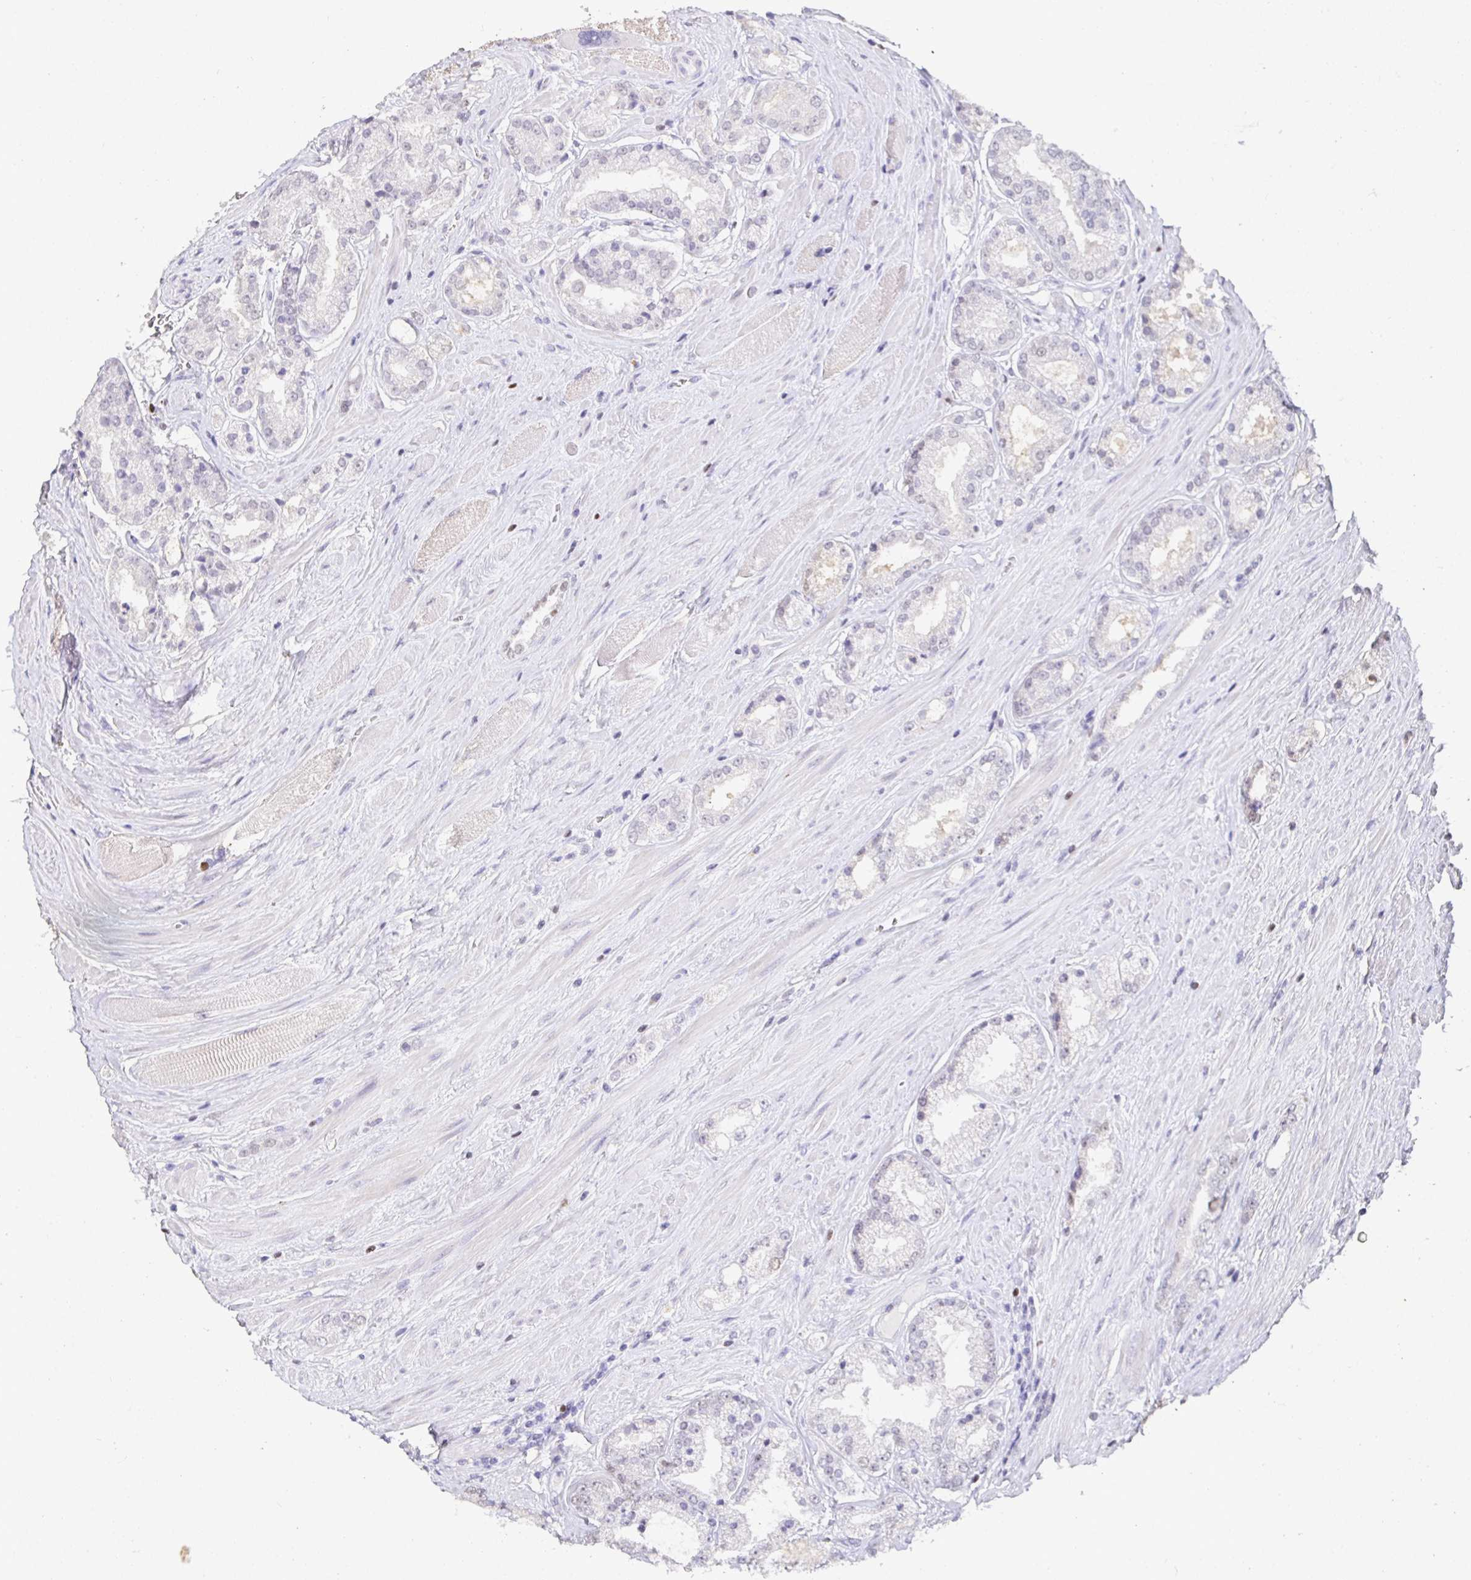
{"staining": {"intensity": "negative", "quantity": "none", "location": "none"}, "tissue": "prostate cancer", "cell_type": "Tumor cells", "image_type": "cancer", "snomed": [{"axis": "morphology", "description": "Adenocarcinoma, High grade"}, {"axis": "topography", "description": "Prostate"}], "caption": "IHC photomicrograph of neoplastic tissue: human high-grade adenocarcinoma (prostate) stained with DAB displays no significant protein staining in tumor cells.", "gene": "SATB1", "patient": {"sex": "male", "age": 66}}